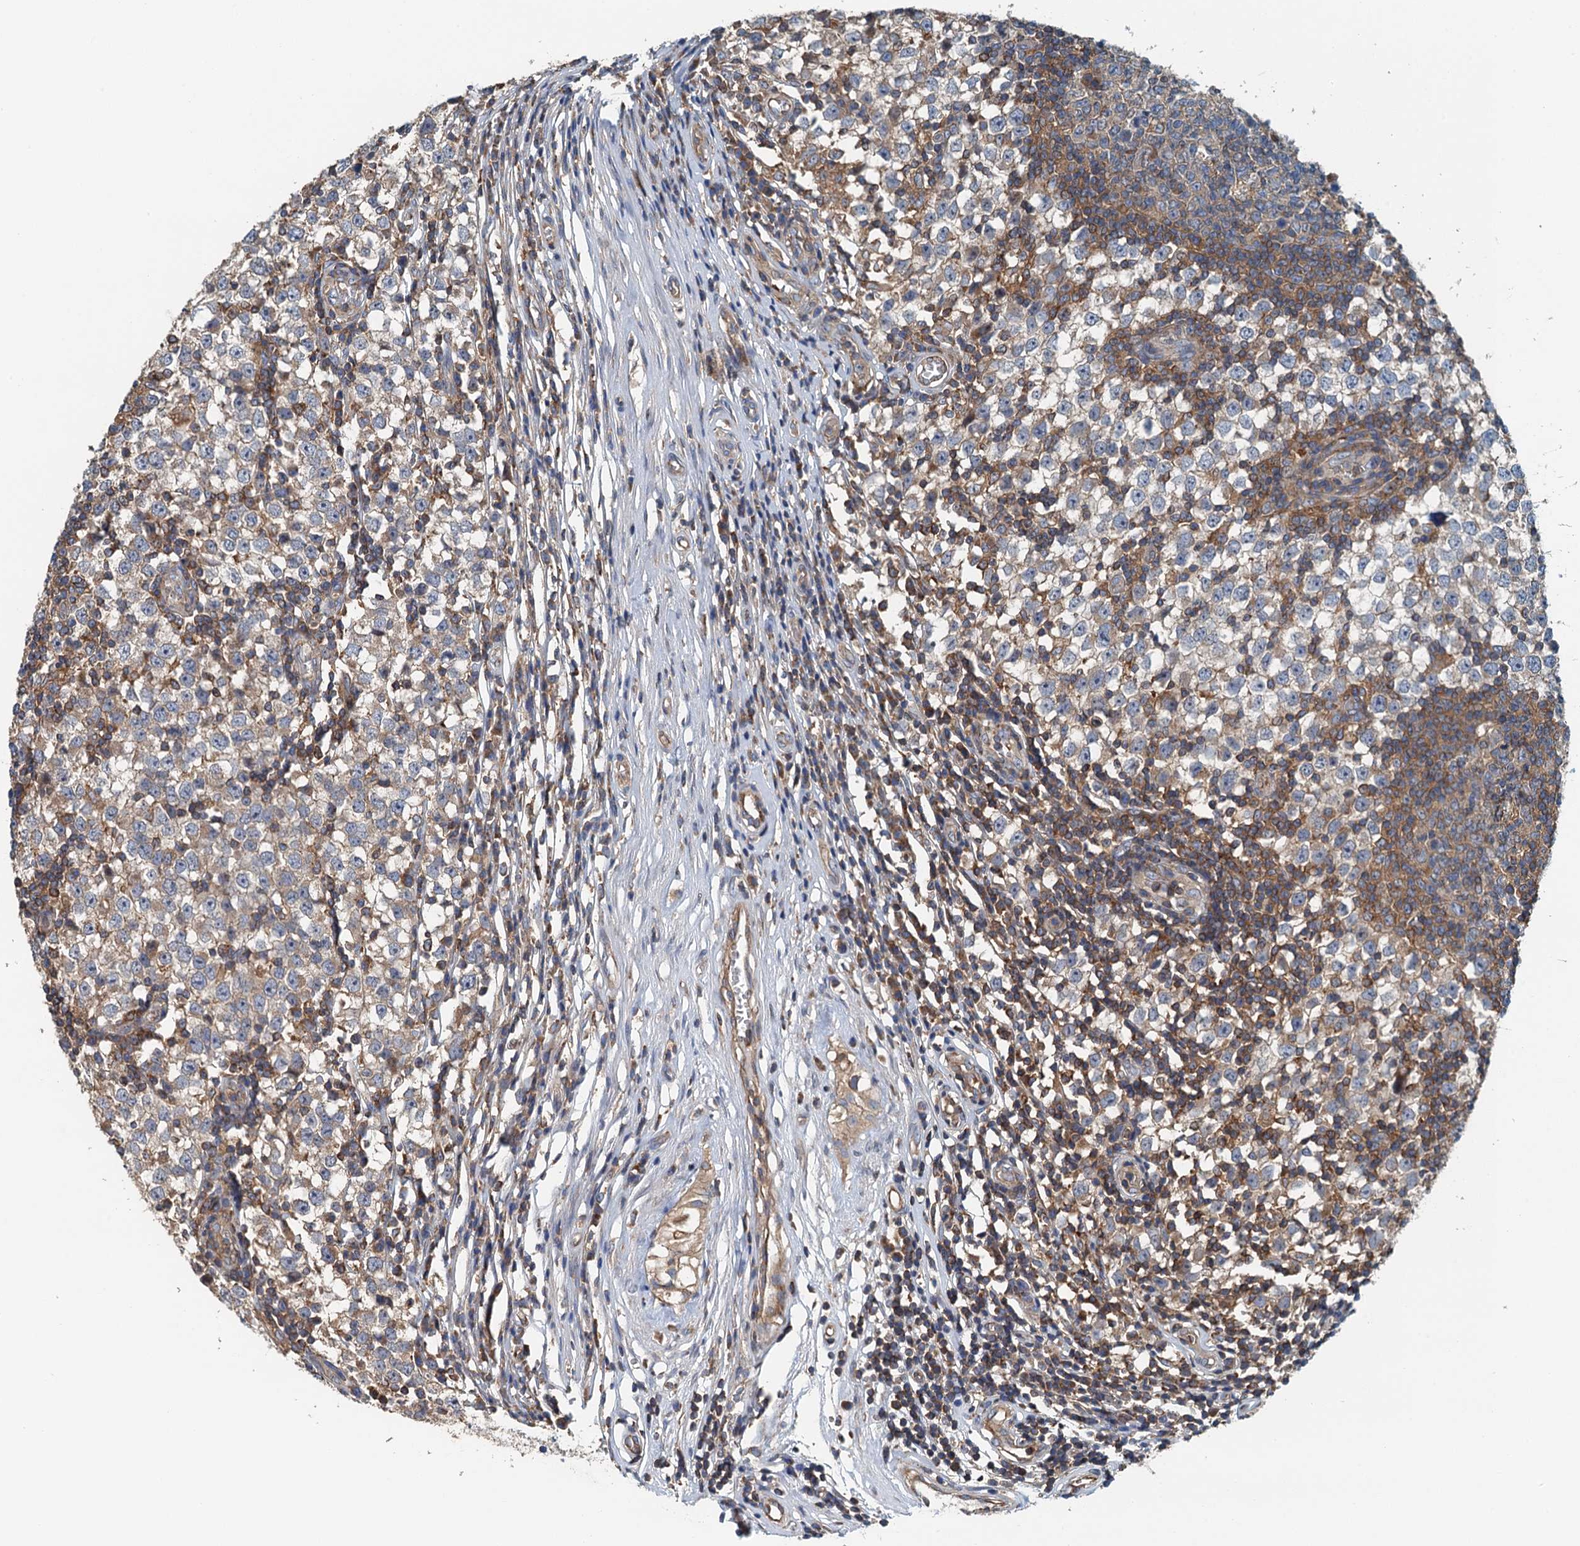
{"staining": {"intensity": "negative", "quantity": "none", "location": "none"}, "tissue": "testis cancer", "cell_type": "Tumor cells", "image_type": "cancer", "snomed": [{"axis": "morphology", "description": "Seminoma, NOS"}, {"axis": "topography", "description": "Testis"}], "caption": "Photomicrograph shows no significant protein expression in tumor cells of testis seminoma.", "gene": "PPP1R14D", "patient": {"sex": "male", "age": 65}}